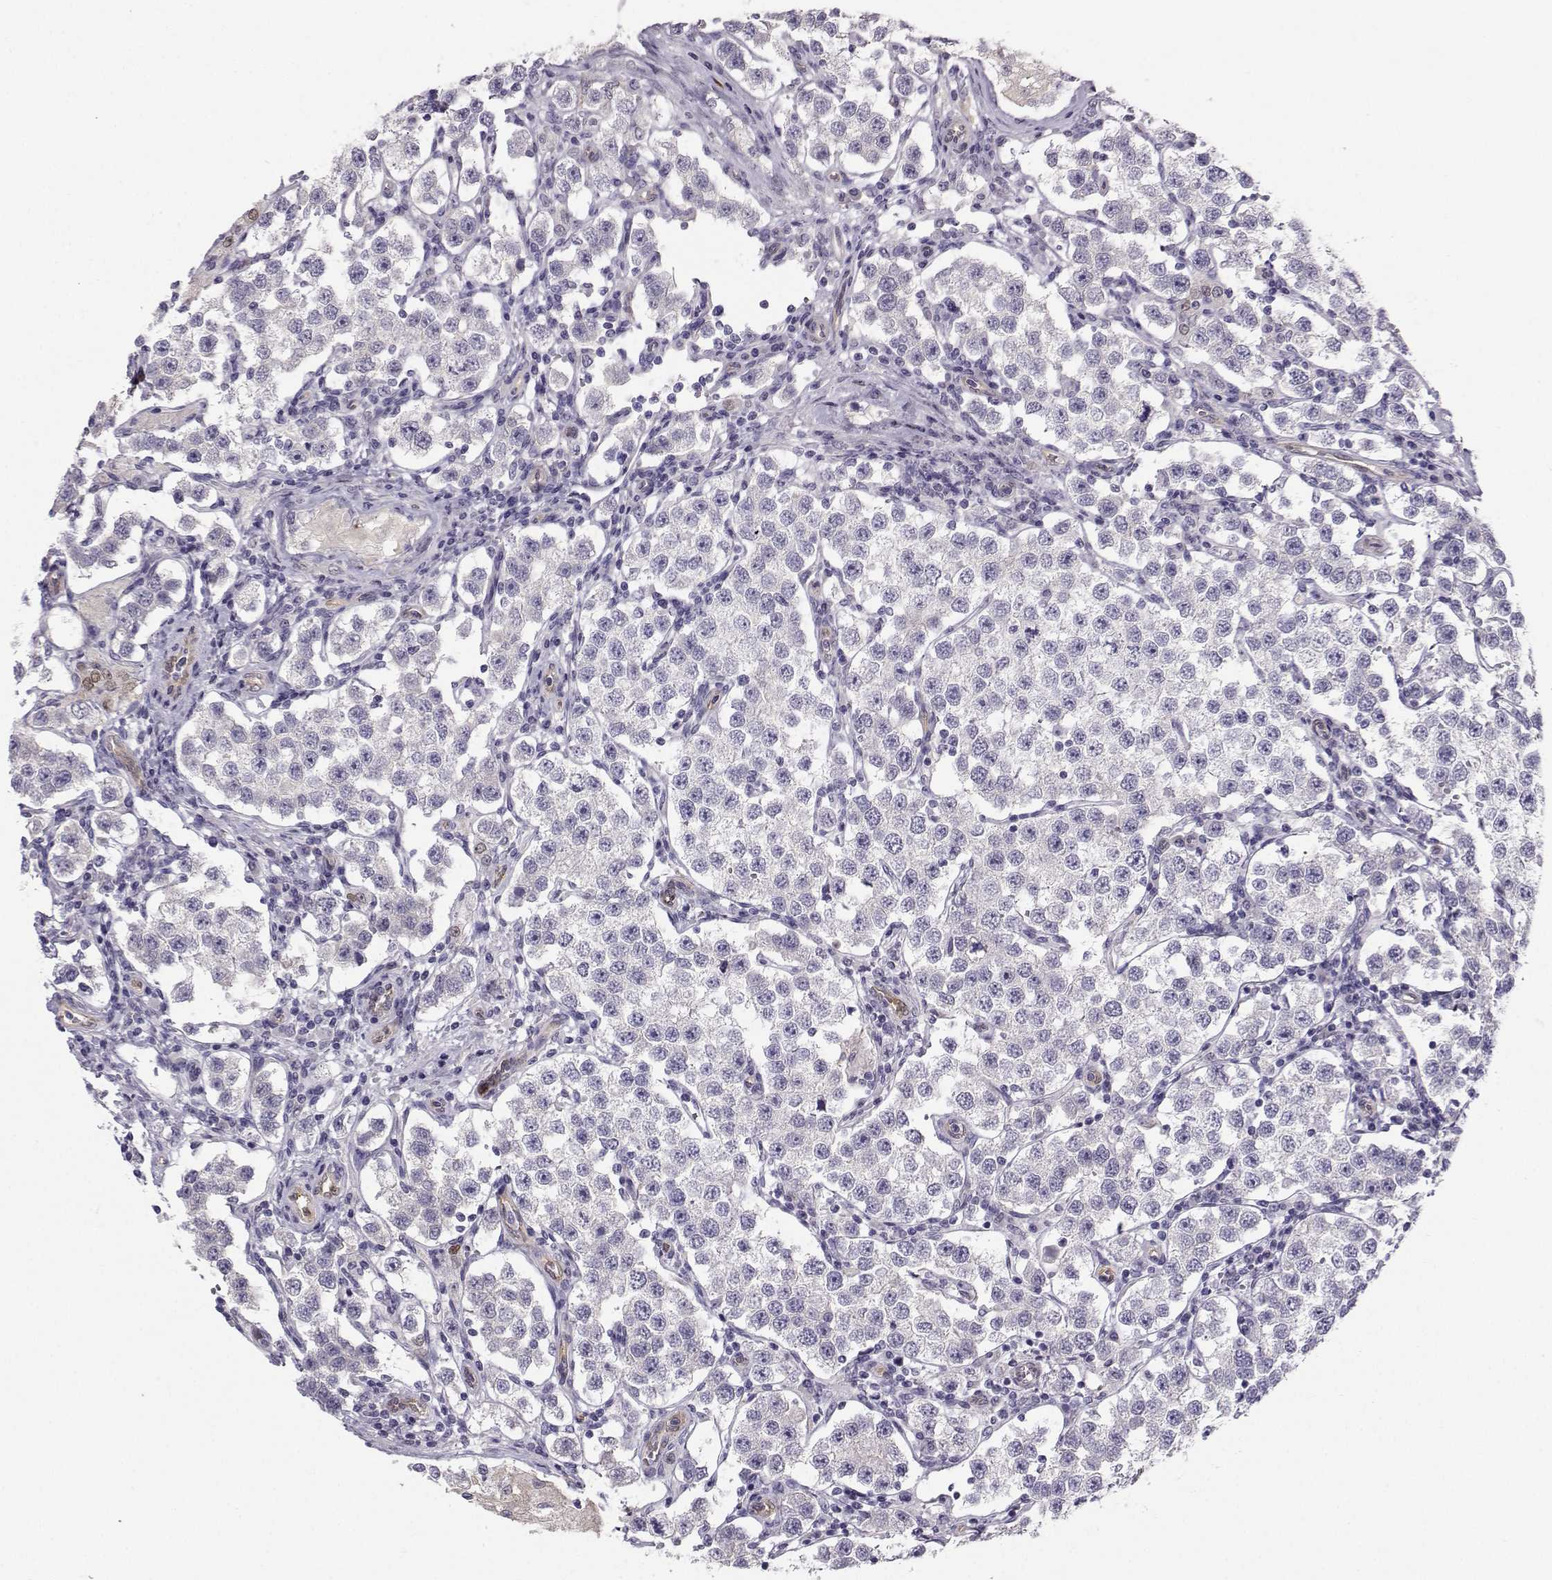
{"staining": {"intensity": "strong", "quantity": "<25%", "location": "nuclear"}, "tissue": "testis cancer", "cell_type": "Tumor cells", "image_type": "cancer", "snomed": [{"axis": "morphology", "description": "Seminoma, NOS"}, {"axis": "topography", "description": "Testis"}], "caption": "The immunohistochemical stain shows strong nuclear positivity in tumor cells of testis cancer (seminoma) tissue.", "gene": "NQO1", "patient": {"sex": "male", "age": 37}}